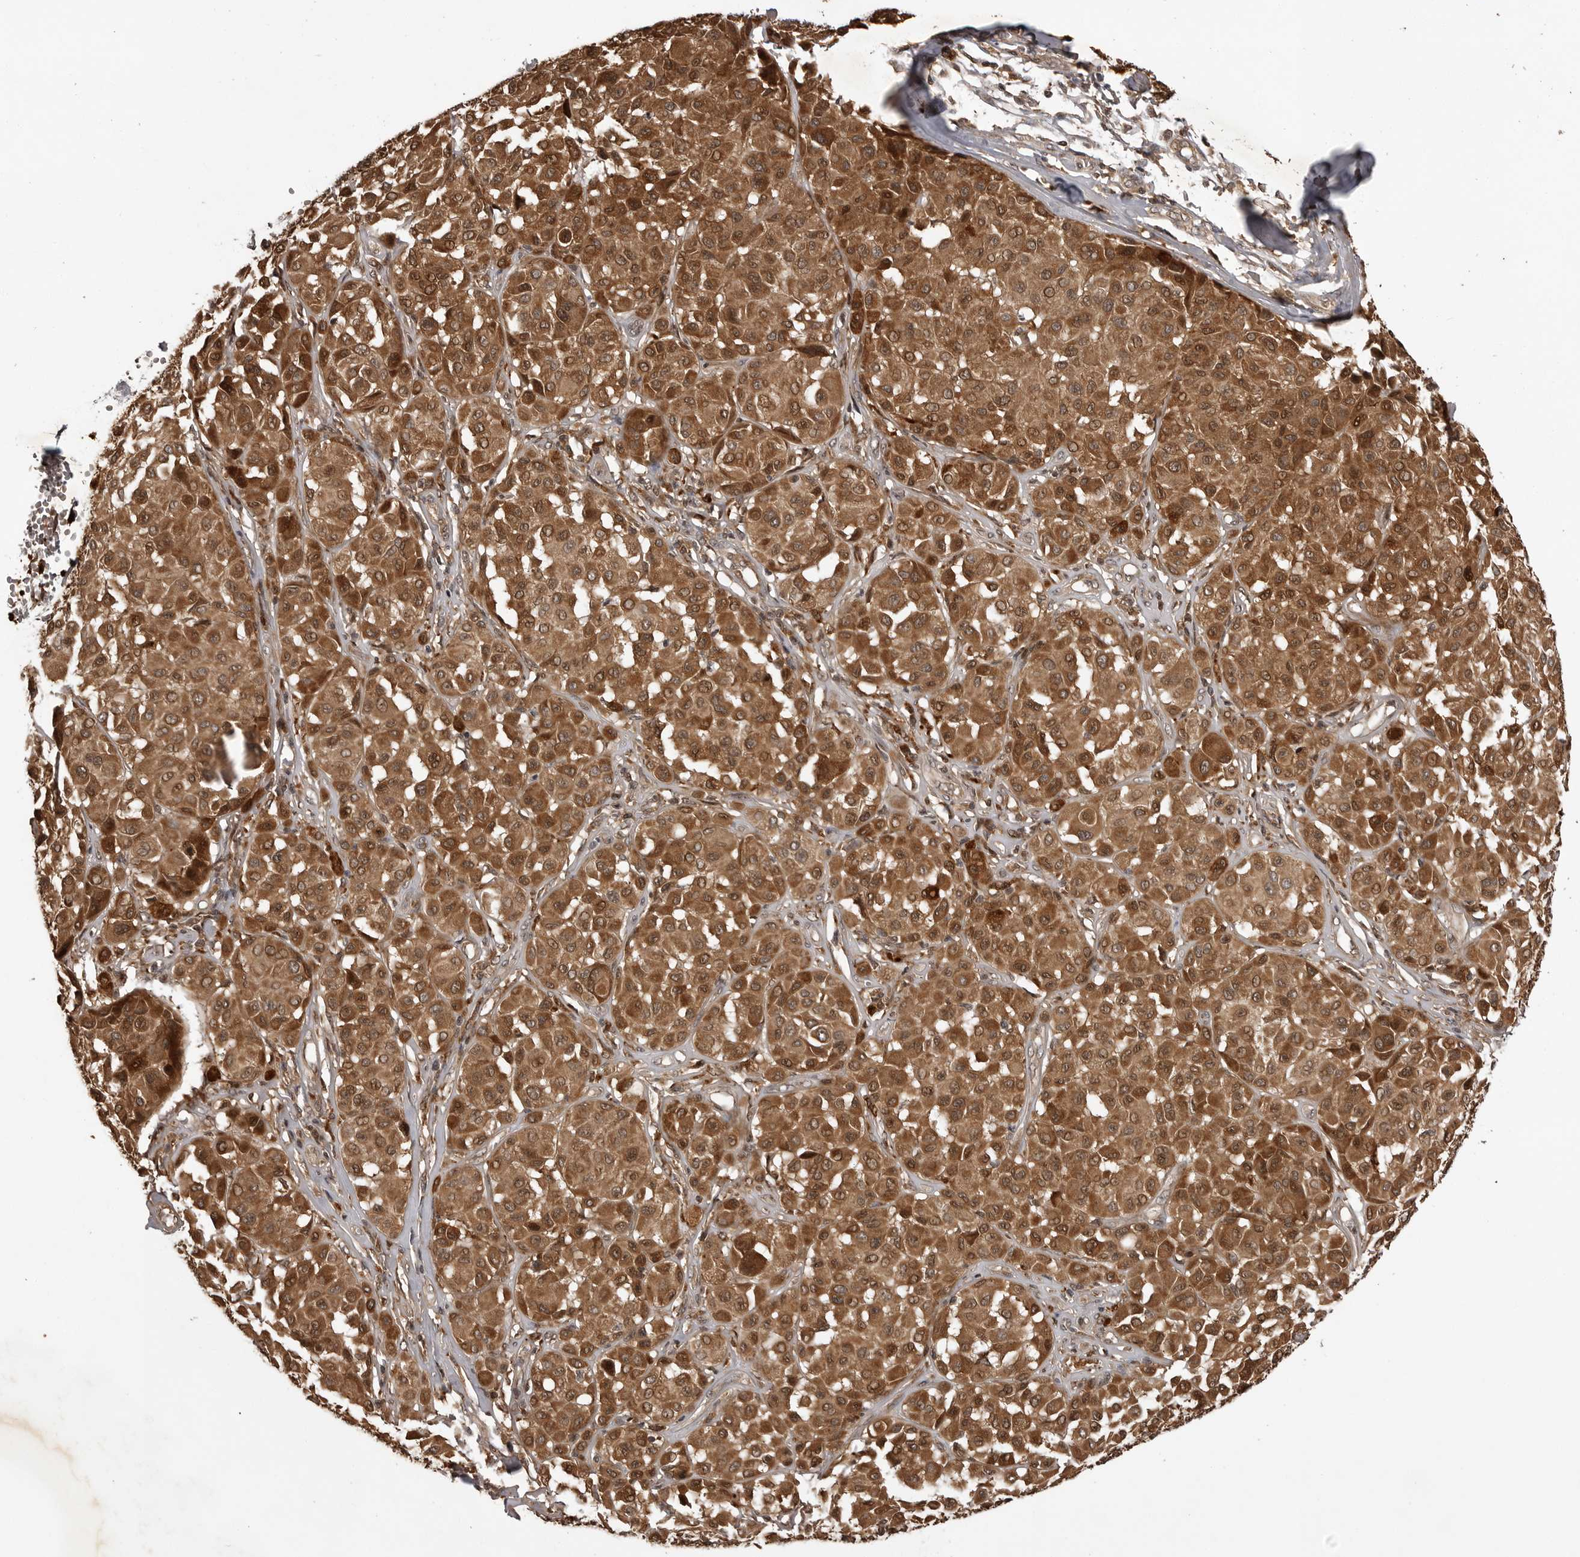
{"staining": {"intensity": "moderate", "quantity": ">75%", "location": "cytoplasmic/membranous,nuclear"}, "tissue": "melanoma", "cell_type": "Tumor cells", "image_type": "cancer", "snomed": [{"axis": "morphology", "description": "Malignant melanoma, Metastatic site"}, {"axis": "topography", "description": "Soft tissue"}], "caption": "IHC of malignant melanoma (metastatic site) shows medium levels of moderate cytoplasmic/membranous and nuclear positivity in about >75% of tumor cells.", "gene": "AKAP7", "patient": {"sex": "male", "age": 41}}